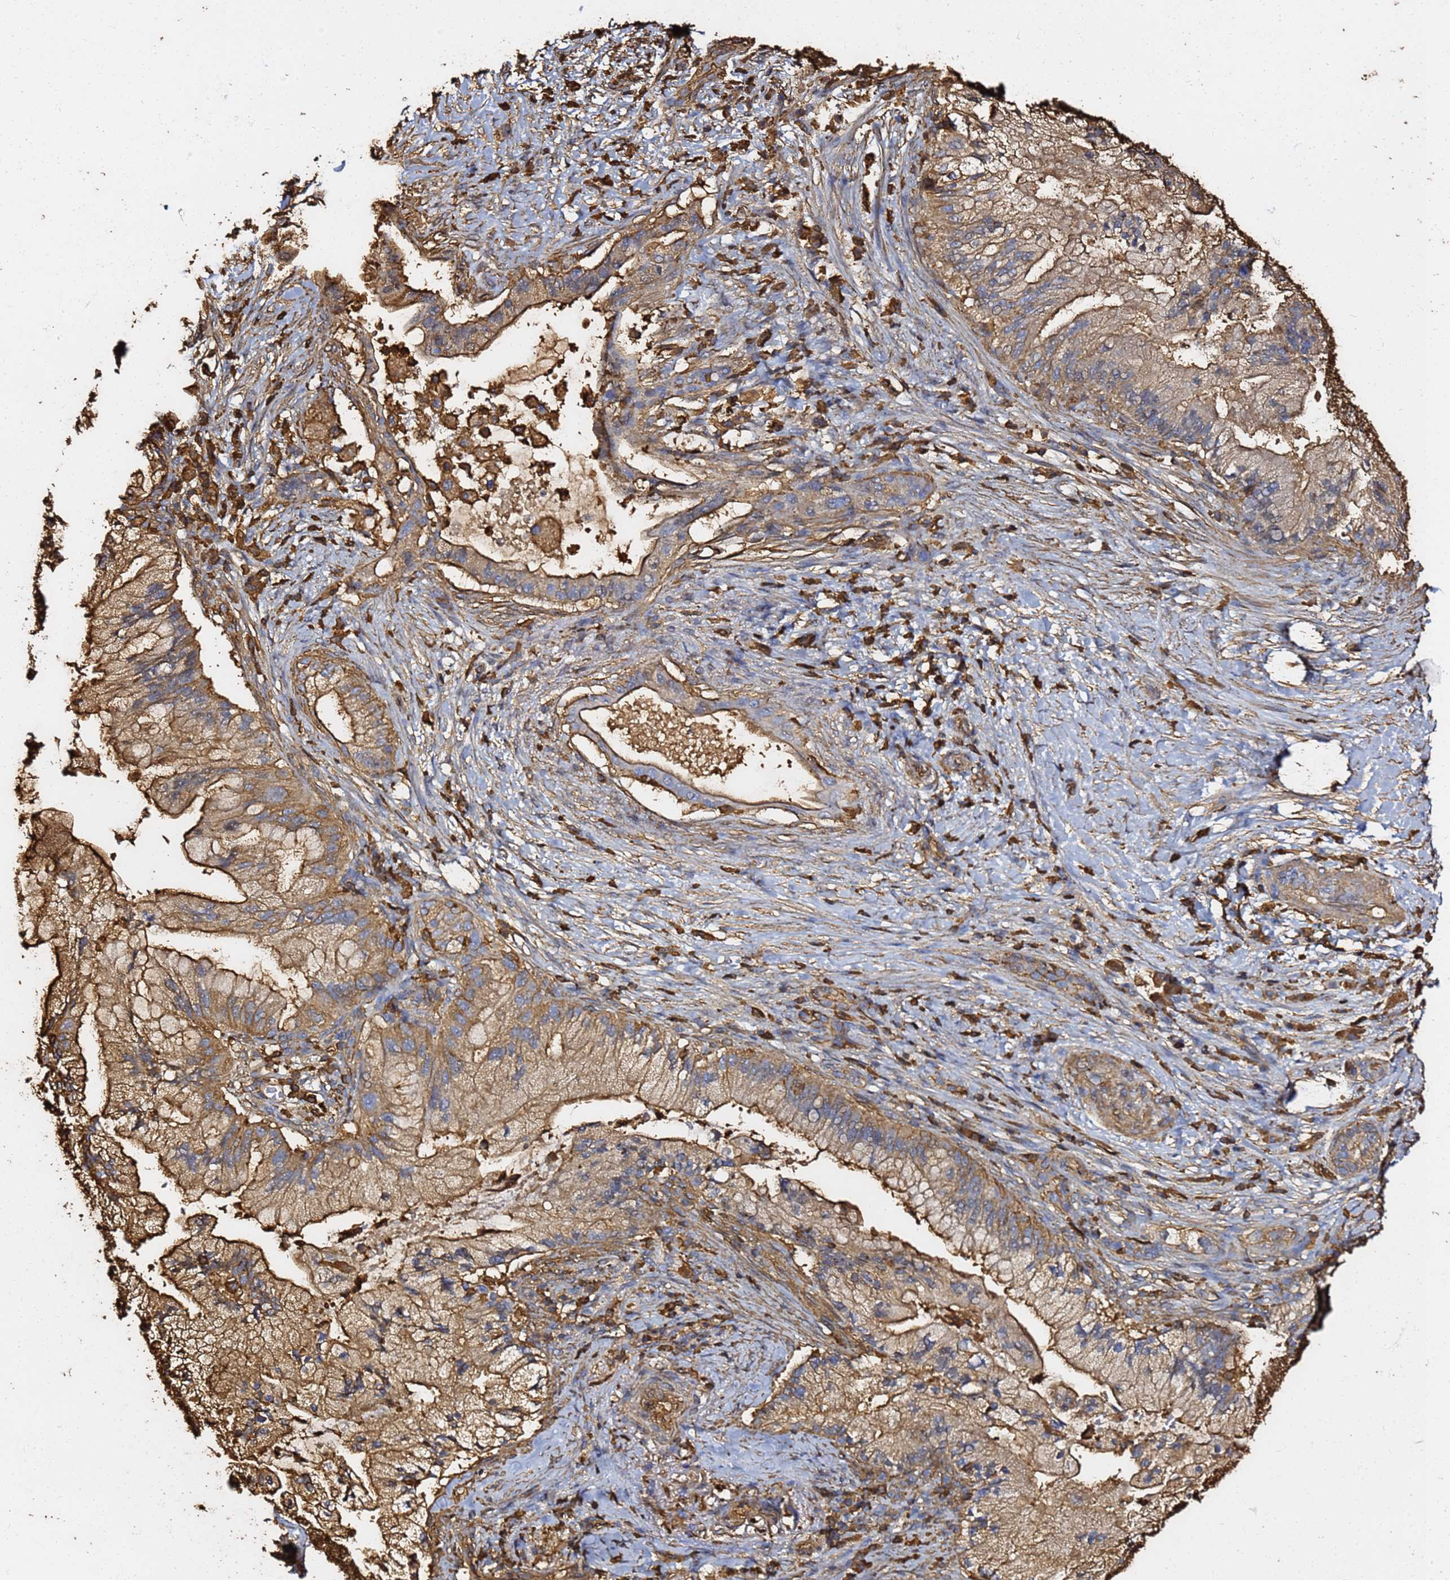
{"staining": {"intensity": "moderate", "quantity": ">75%", "location": "cytoplasmic/membranous"}, "tissue": "pancreatic cancer", "cell_type": "Tumor cells", "image_type": "cancer", "snomed": [{"axis": "morphology", "description": "Adenocarcinoma, NOS"}, {"axis": "topography", "description": "Pancreas"}], "caption": "Brown immunohistochemical staining in human pancreatic adenocarcinoma displays moderate cytoplasmic/membranous expression in approximately >75% of tumor cells.", "gene": "ACTB", "patient": {"sex": "male", "age": 44}}